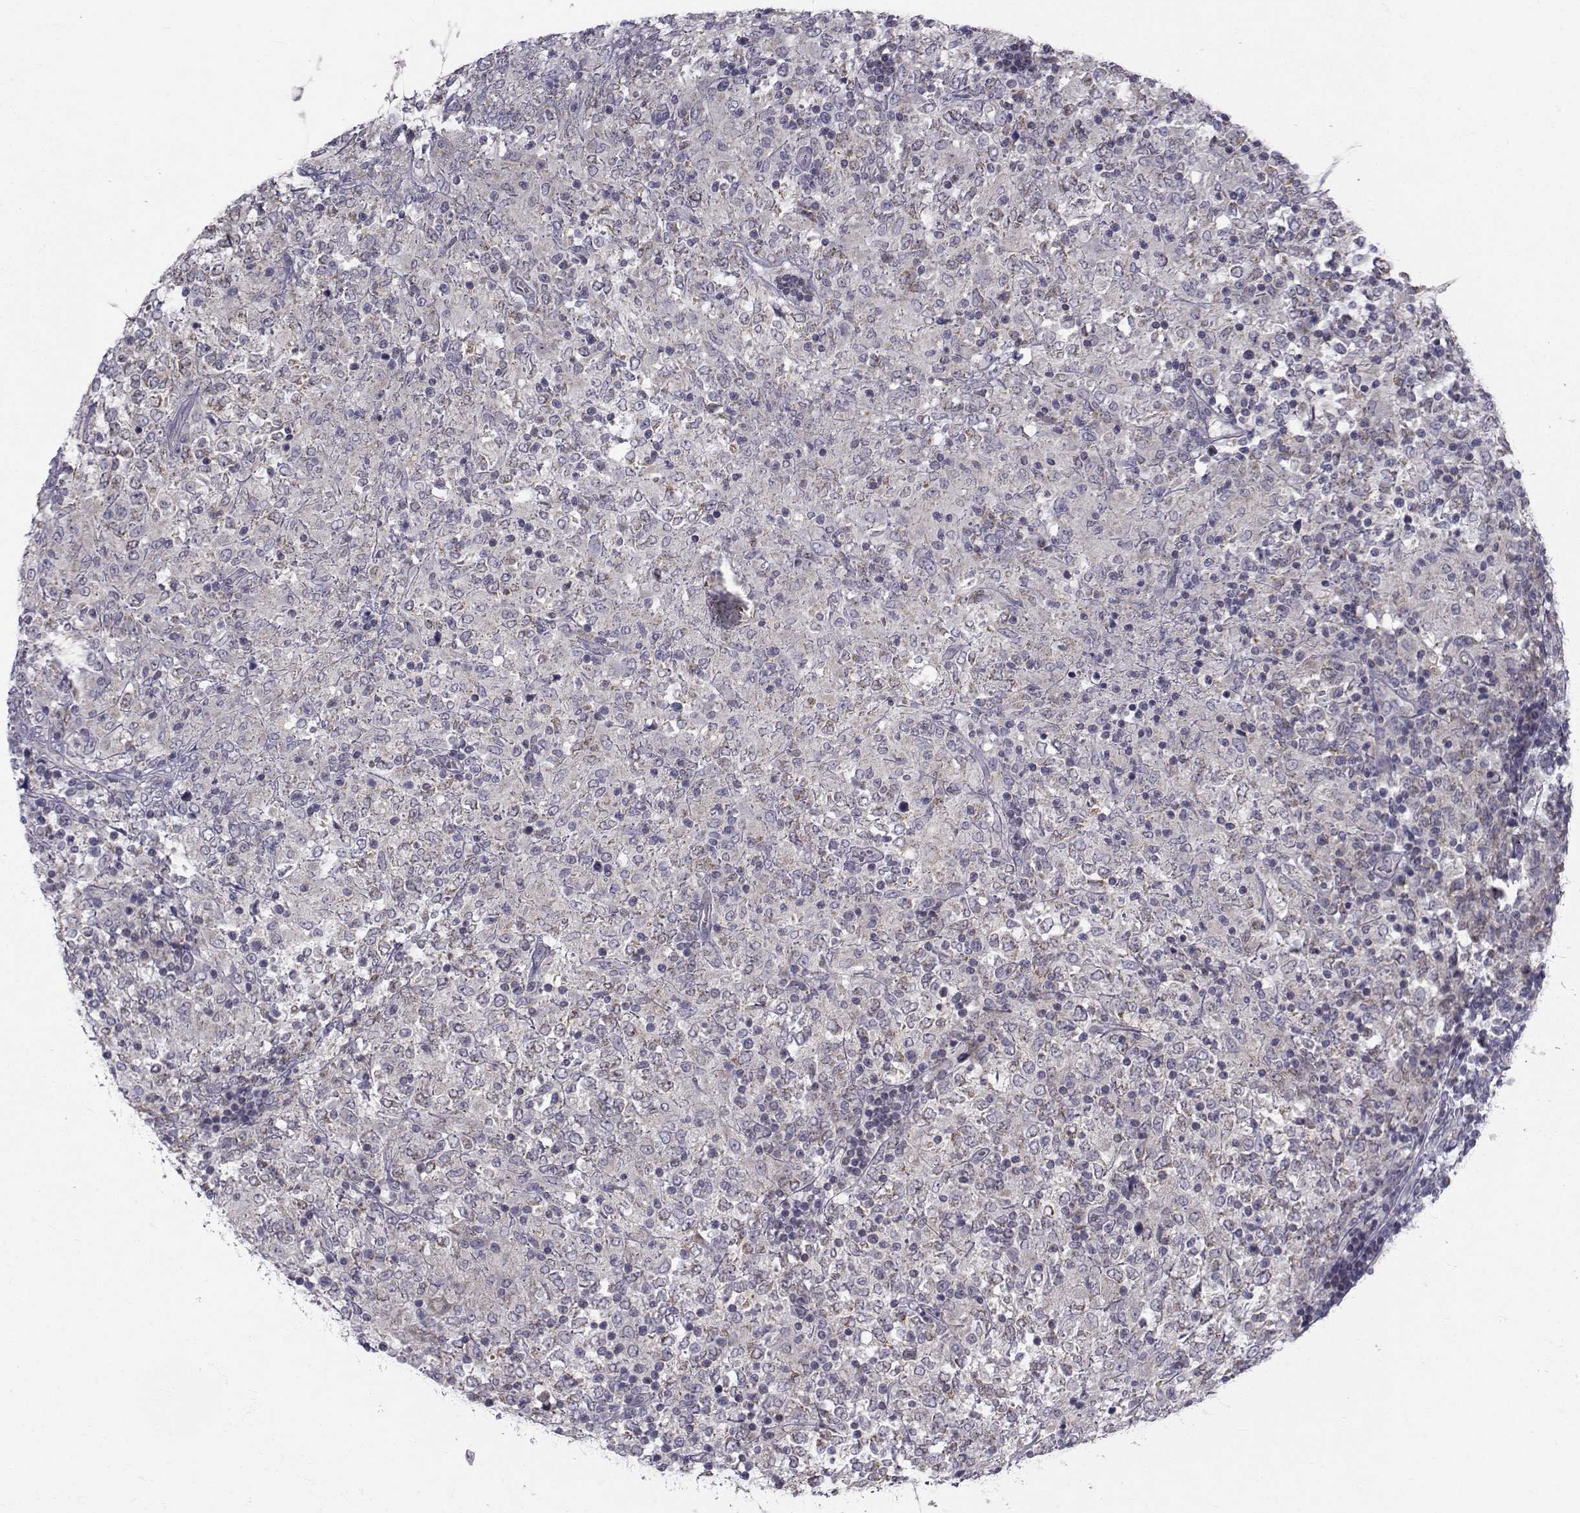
{"staining": {"intensity": "negative", "quantity": "none", "location": "none"}, "tissue": "lymphoma", "cell_type": "Tumor cells", "image_type": "cancer", "snomed": [{"axis": "morphology", "description": "Malignant lymphoma, non-Hodgkin's type, High grade"}, {"axis": "topography", "description": "Lymph node"}], "caption": "The immunohistochemistry (IHC) histopathology image has no significant expression in tumor cells of malignant lymphoma, non-Hodgkin's type (high-grade) tissue.", "gene": "ANGPT1", "patient": {"sex": "female", "age": 84}}